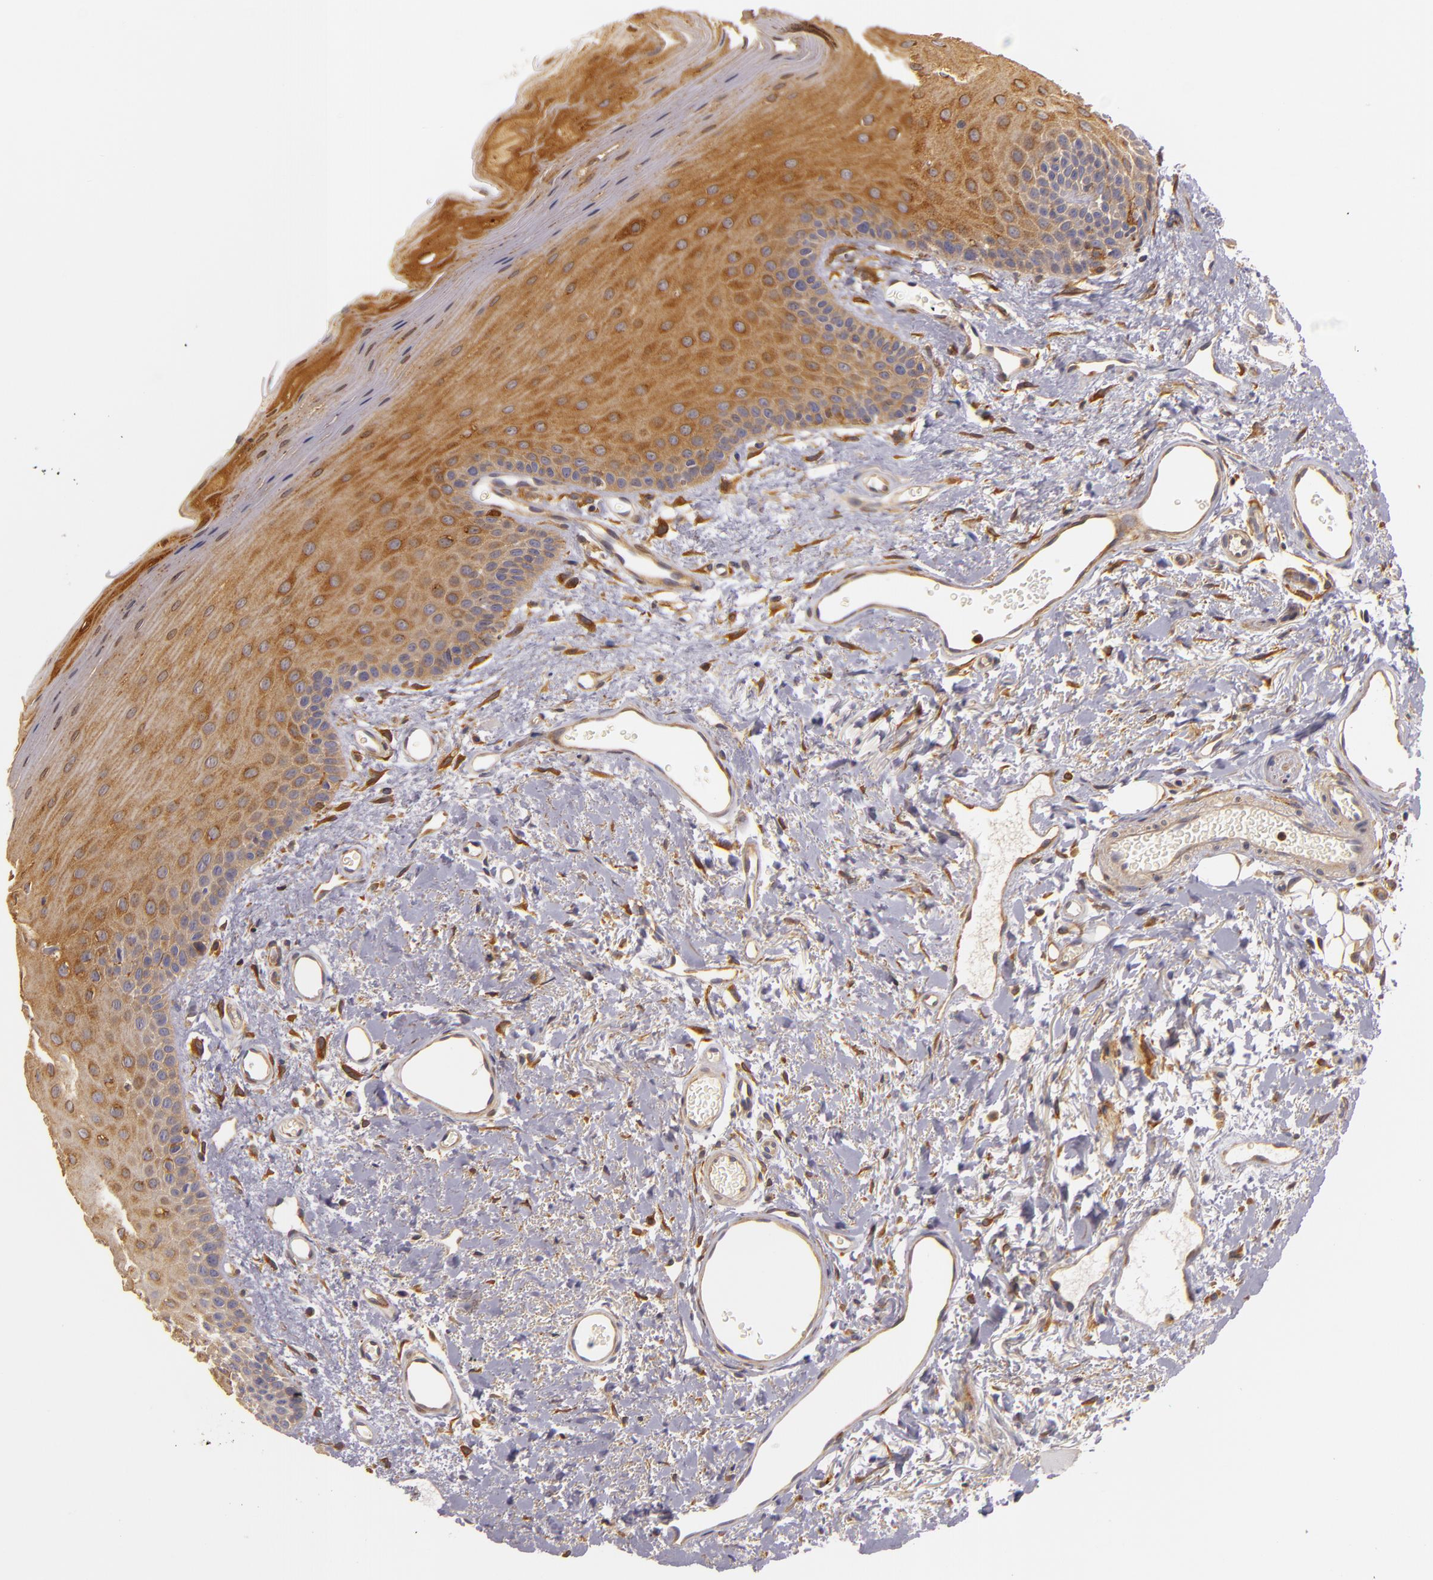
{"staining": {"intensity": "strong", "quantity": ">75%", "location": "cytoplasmic/membranous"}, "tissue": "oral mucosa", "cell_type": "Squamous epithelial cells", "image_type": "normal", "snomed": [{"axis": "morphology", "description": "Normal tissue, NOS"}, {"axis": "topography", "description": "Oral tissue"}], "caption": "High-magnification brightfield microscopy of unremarkable oral mucosa stained with DAB (3,3'-diaminobenzidine) (brown) and counterstained with hematoxylin (blue). squamous epithelial cells exhibit strong cytoplasmic/membranous expression is appreciated in approximately>75% of cells.", "gene": "TOM1", "patient": {"sex": "male", "age": 52}}